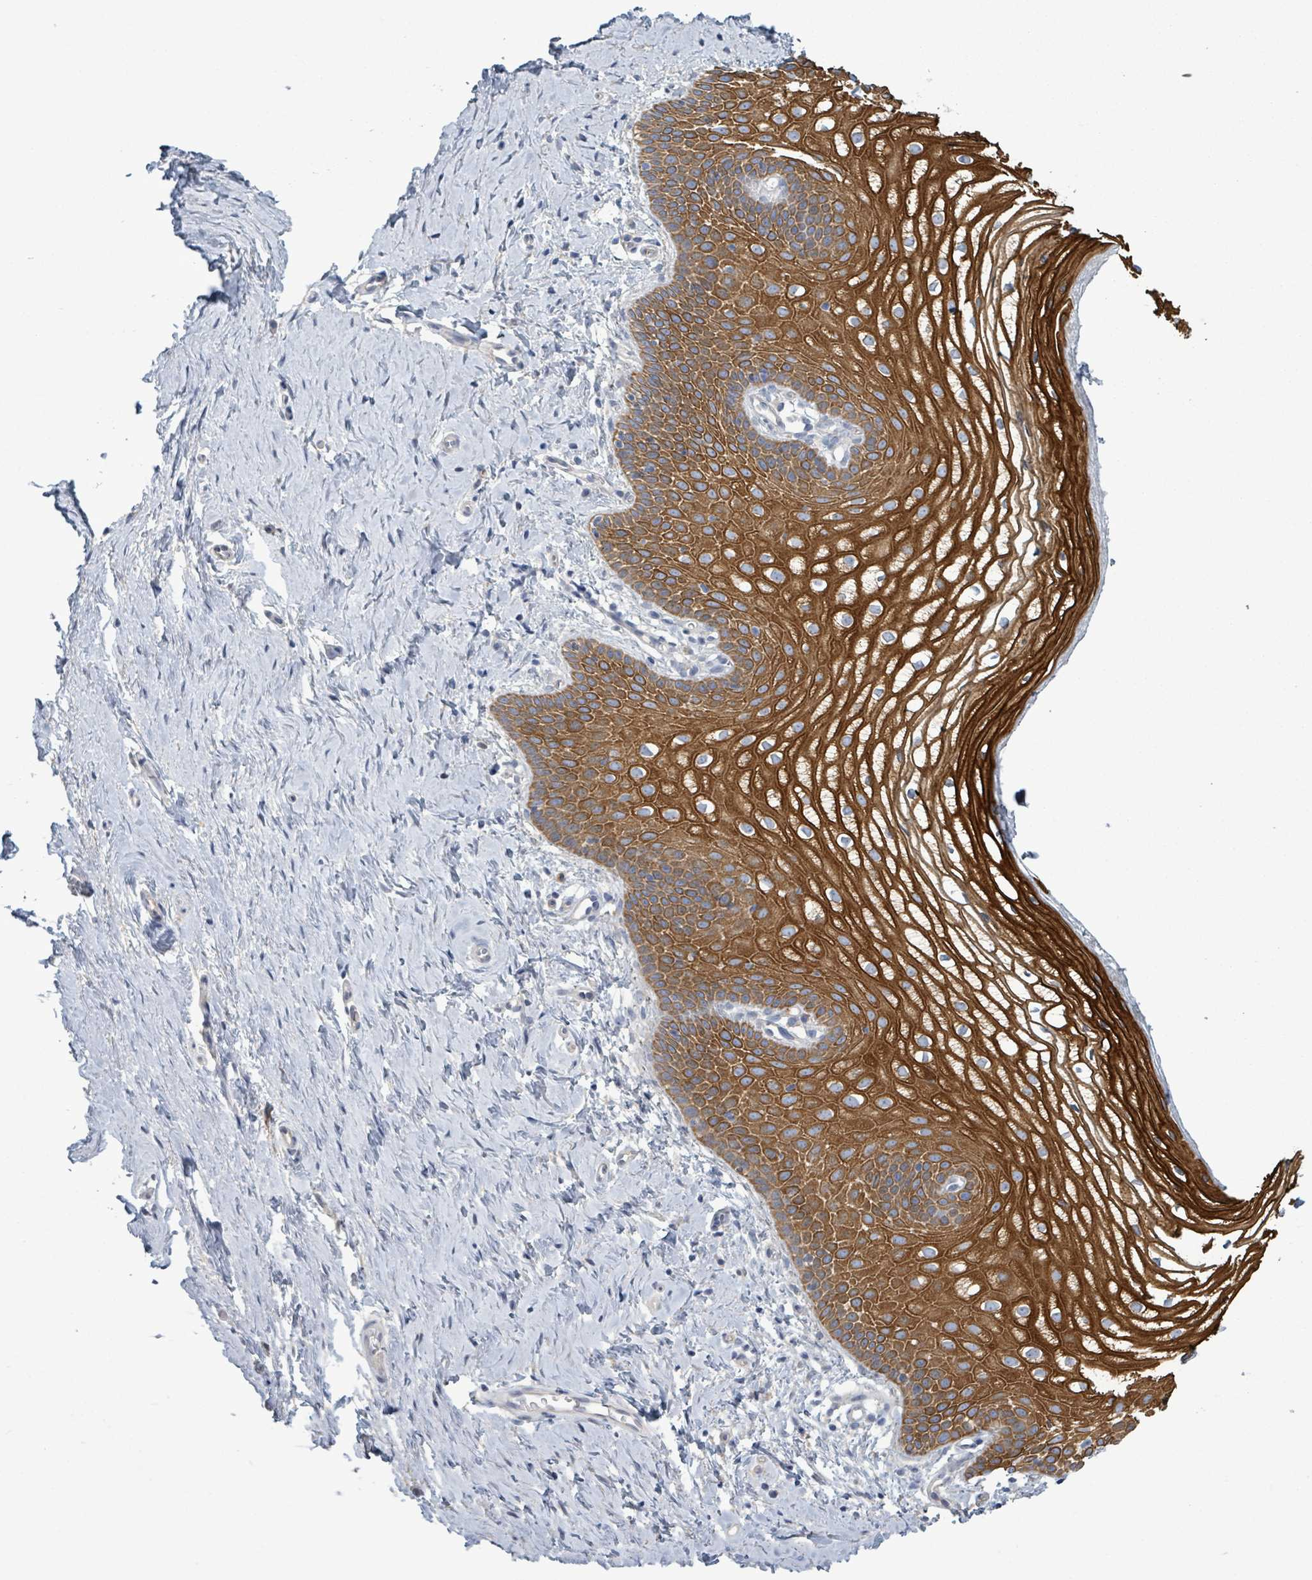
{"staining": {"intensity": "strong", "quantity": ">75%", "location": "cytoplasmic/membranous"}, "tissue": "vagina", "cell_type": "Squamous epithelial cells", "image_type": "normal", "snomed": [{"axis": "morphology", "description": "Normal tissue, NOS"}, {"axis": "topography", "description": "Vagina"}], "caption": "The micrograph exhibits staining of benign vagina, revealing strong cytoplasmic/membranous protein positivity (brown color) within squamous epithelial cells.", "gene": "COL13A1", "patient": {"sex": "female", "age": 56}}